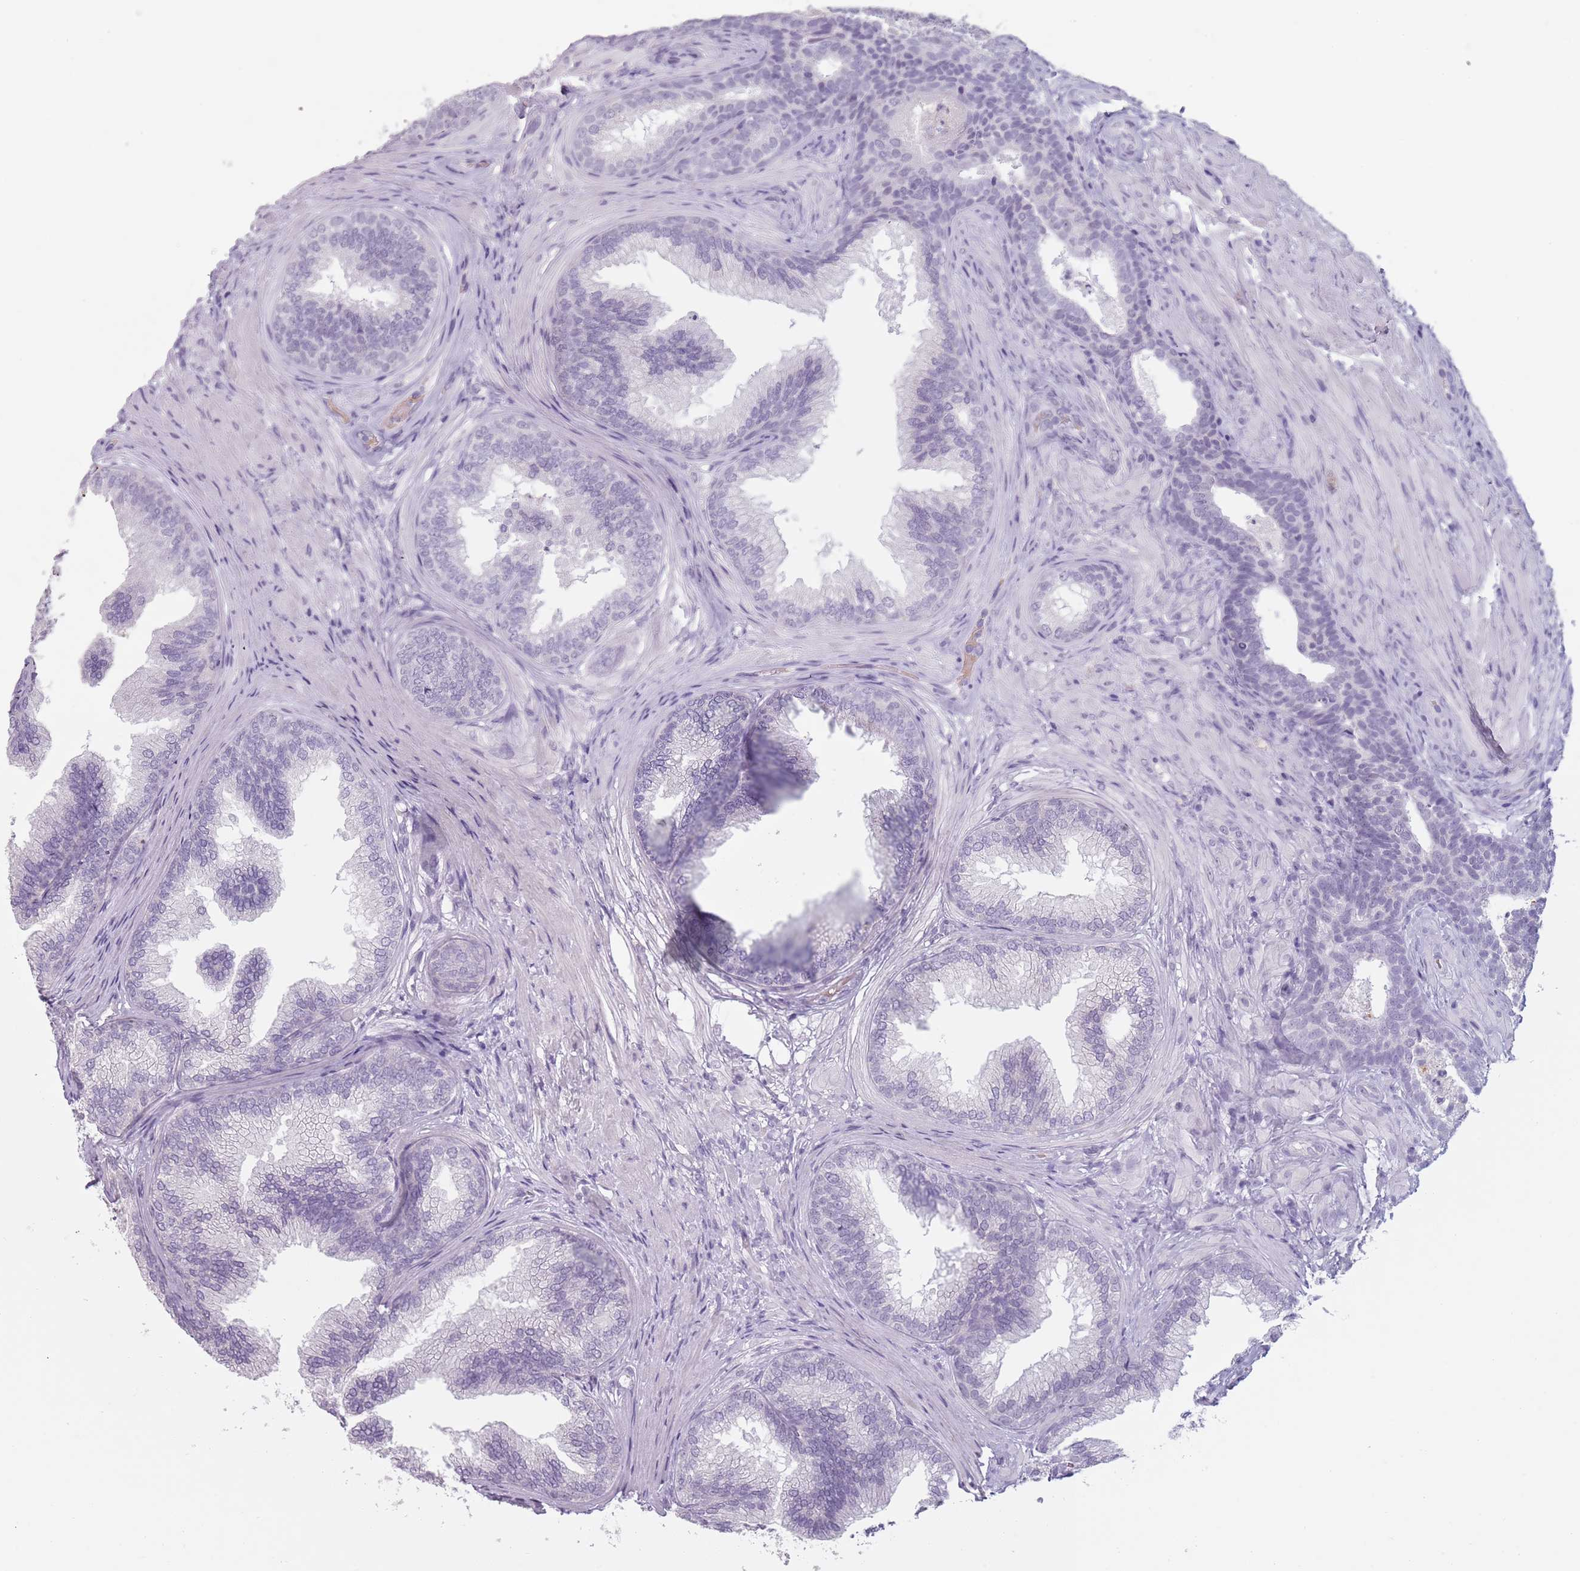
{"staining": {"intensity": "negative", "quantity": "none", "location": "none"}, "tissue": "prostate", "cell_type": "Glandular cells", "image_type": "normal", "snomed": [{"axis": "morphology", "description": "Normal tissue, NOS"}, {"axis": "topography", "description": "Prostate"}], "caption": "The photomicrograph shows no significant expression in glandular cells of prostate.", "gene": "PIEZO1", "patient": {"sex": "male", "age": 76}}